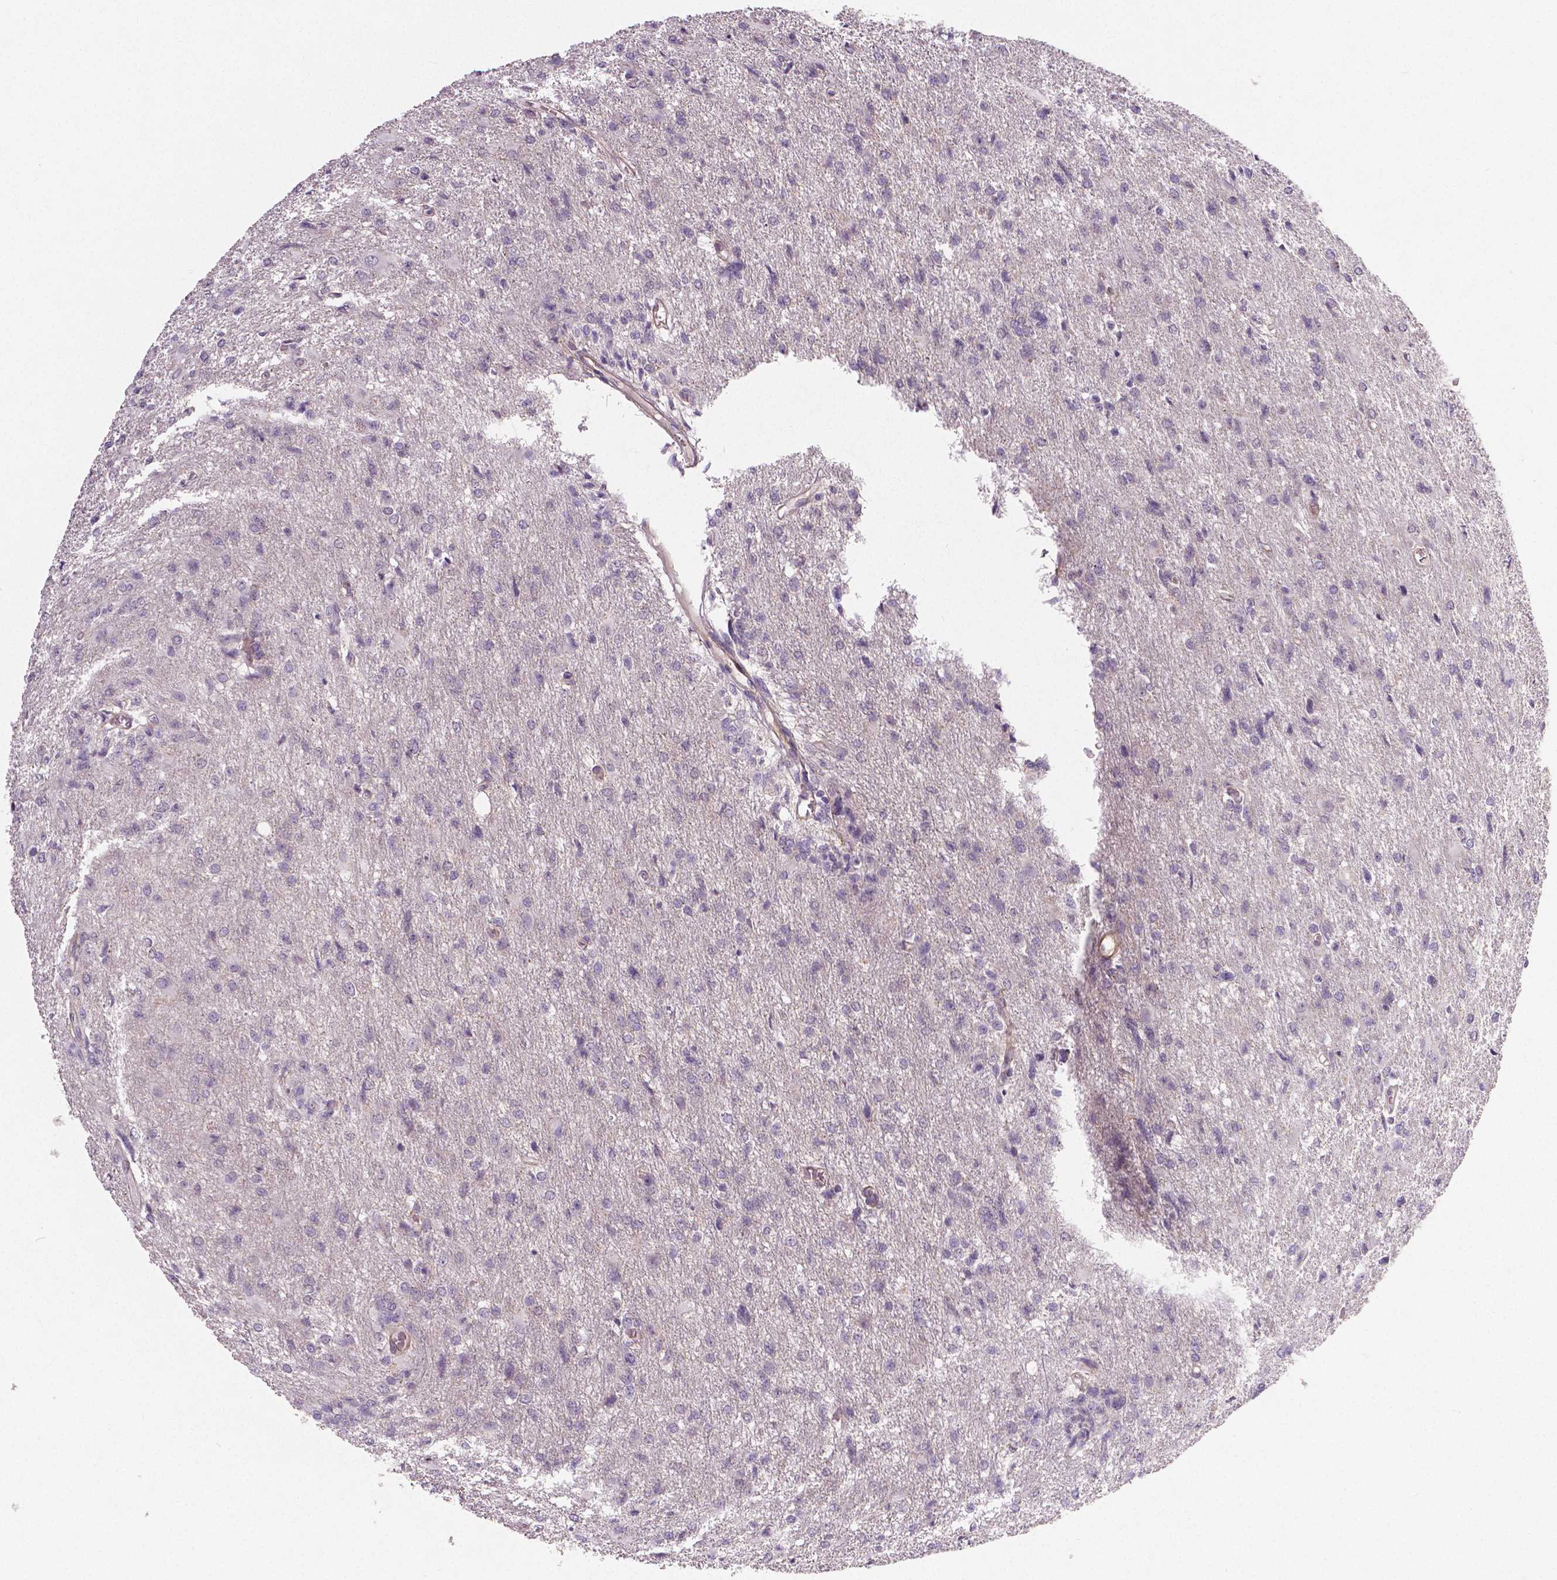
{"staining": {"intensity": "negative", "quantity": "none", "location": "none"}, "tissue": "glioma", "cell_type": "Tumor cells", "image_type": "cancer", "snomed": [{"axis": "morphology", "description": "Glioma, malignant, High grade"}, {"axis": "topography", "description": "Brain"}], "caption": "Human glioma stained for a protein using immunohistochemistry demonstrates no staining in tumor cells.", "gene": "FLT1", "patient": {"sex": "male", "age": 68}}